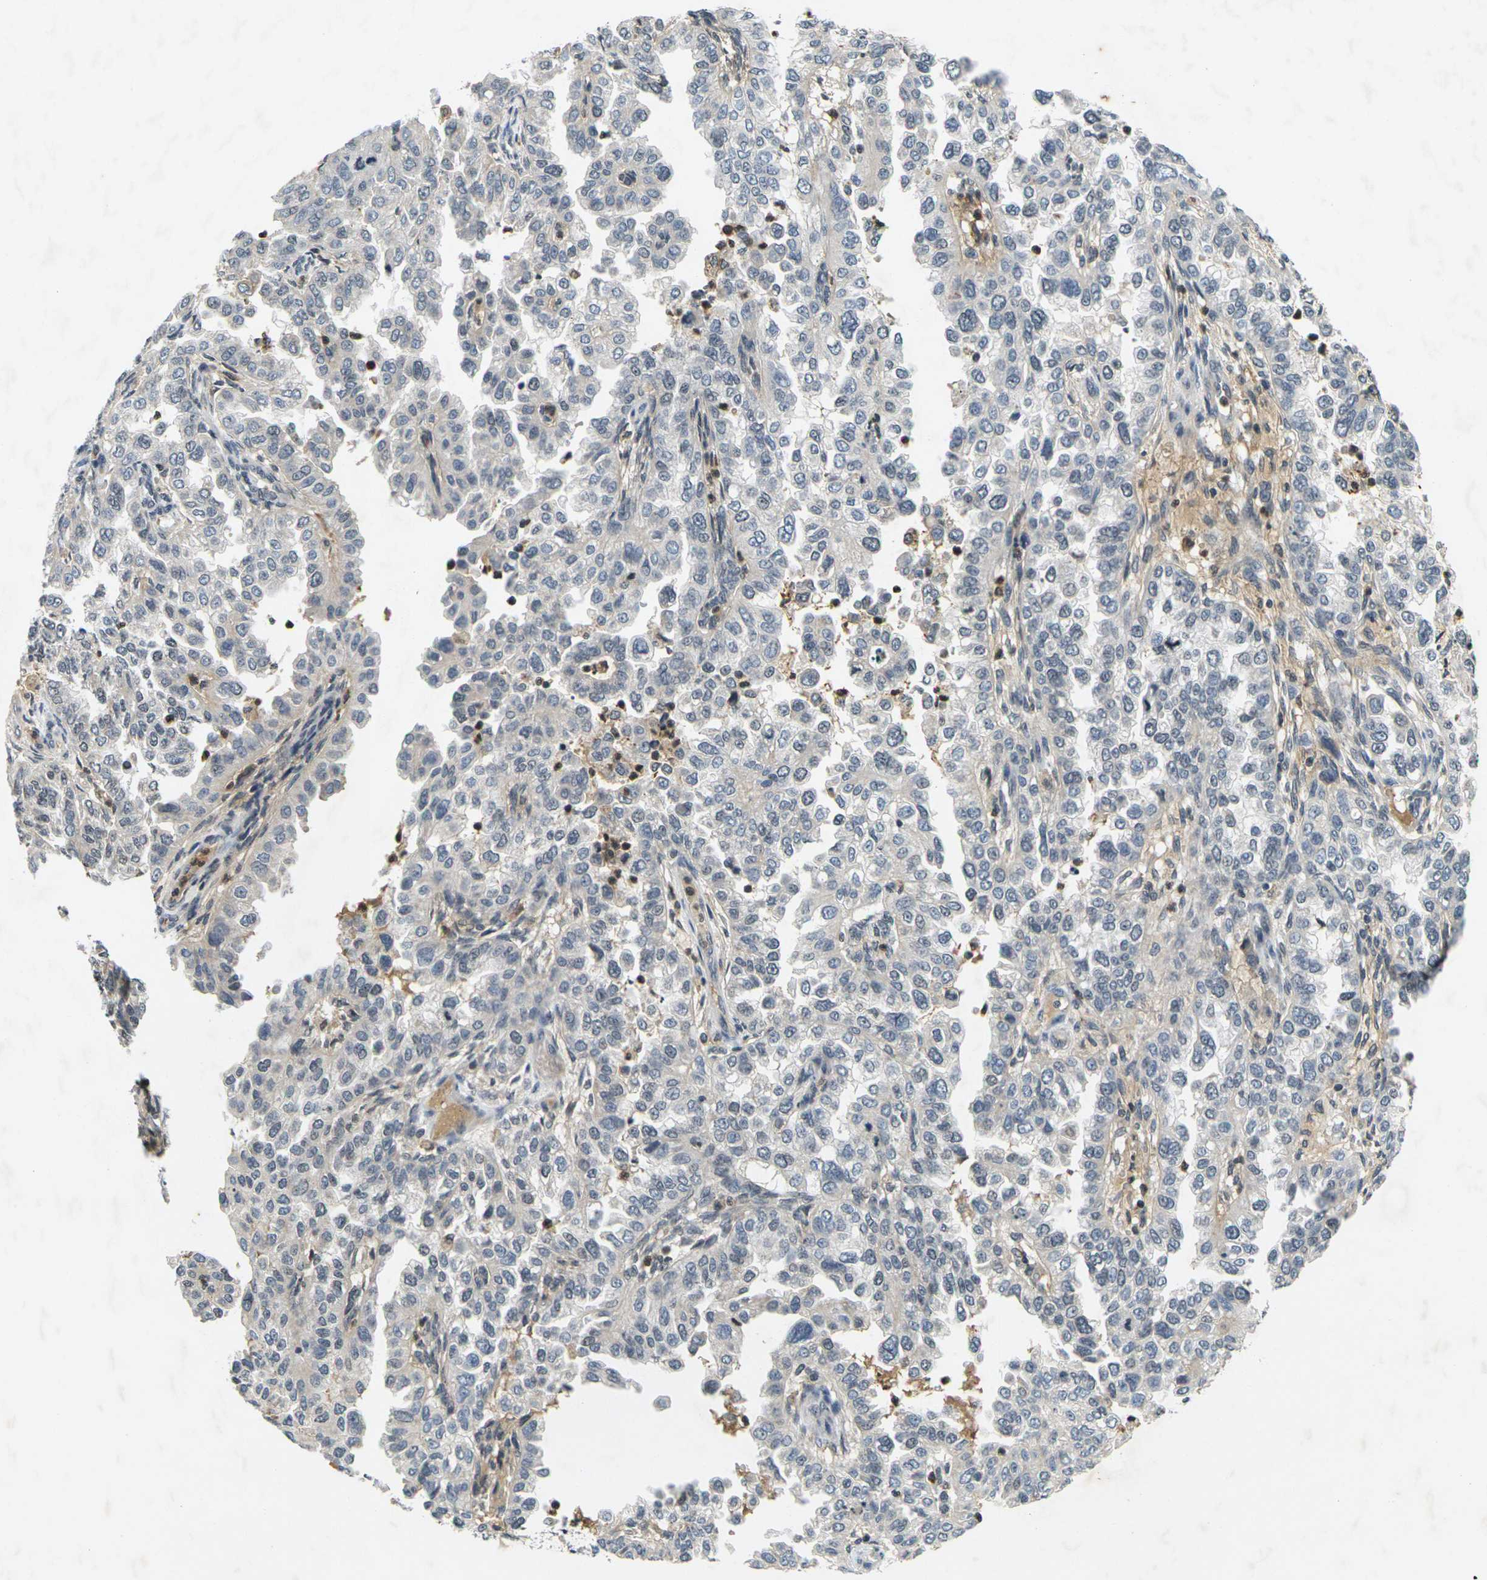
{"staining": {"intensity": "negative", "quantity": "none", "location": "none"}, "tissue": "endometrial cancer", "cell_type": "Tumor cells", "image_type": "cancer", "snomed": [{"axis": "morphology", "description": "Adenocarcinoma, NOS"}, {"axis": "topography", "description": "Endometrium"}], "caption": "Immunohistochemistry photomicrograph of neoplastic tissue: human endometrial adenocarcinoma stained with DAB (3,3'-diaminobenzidine) shows no significant protein positivity in tumor cells.", "gene": "C1QC", "patient": {"sex": "female", "age": 85}}